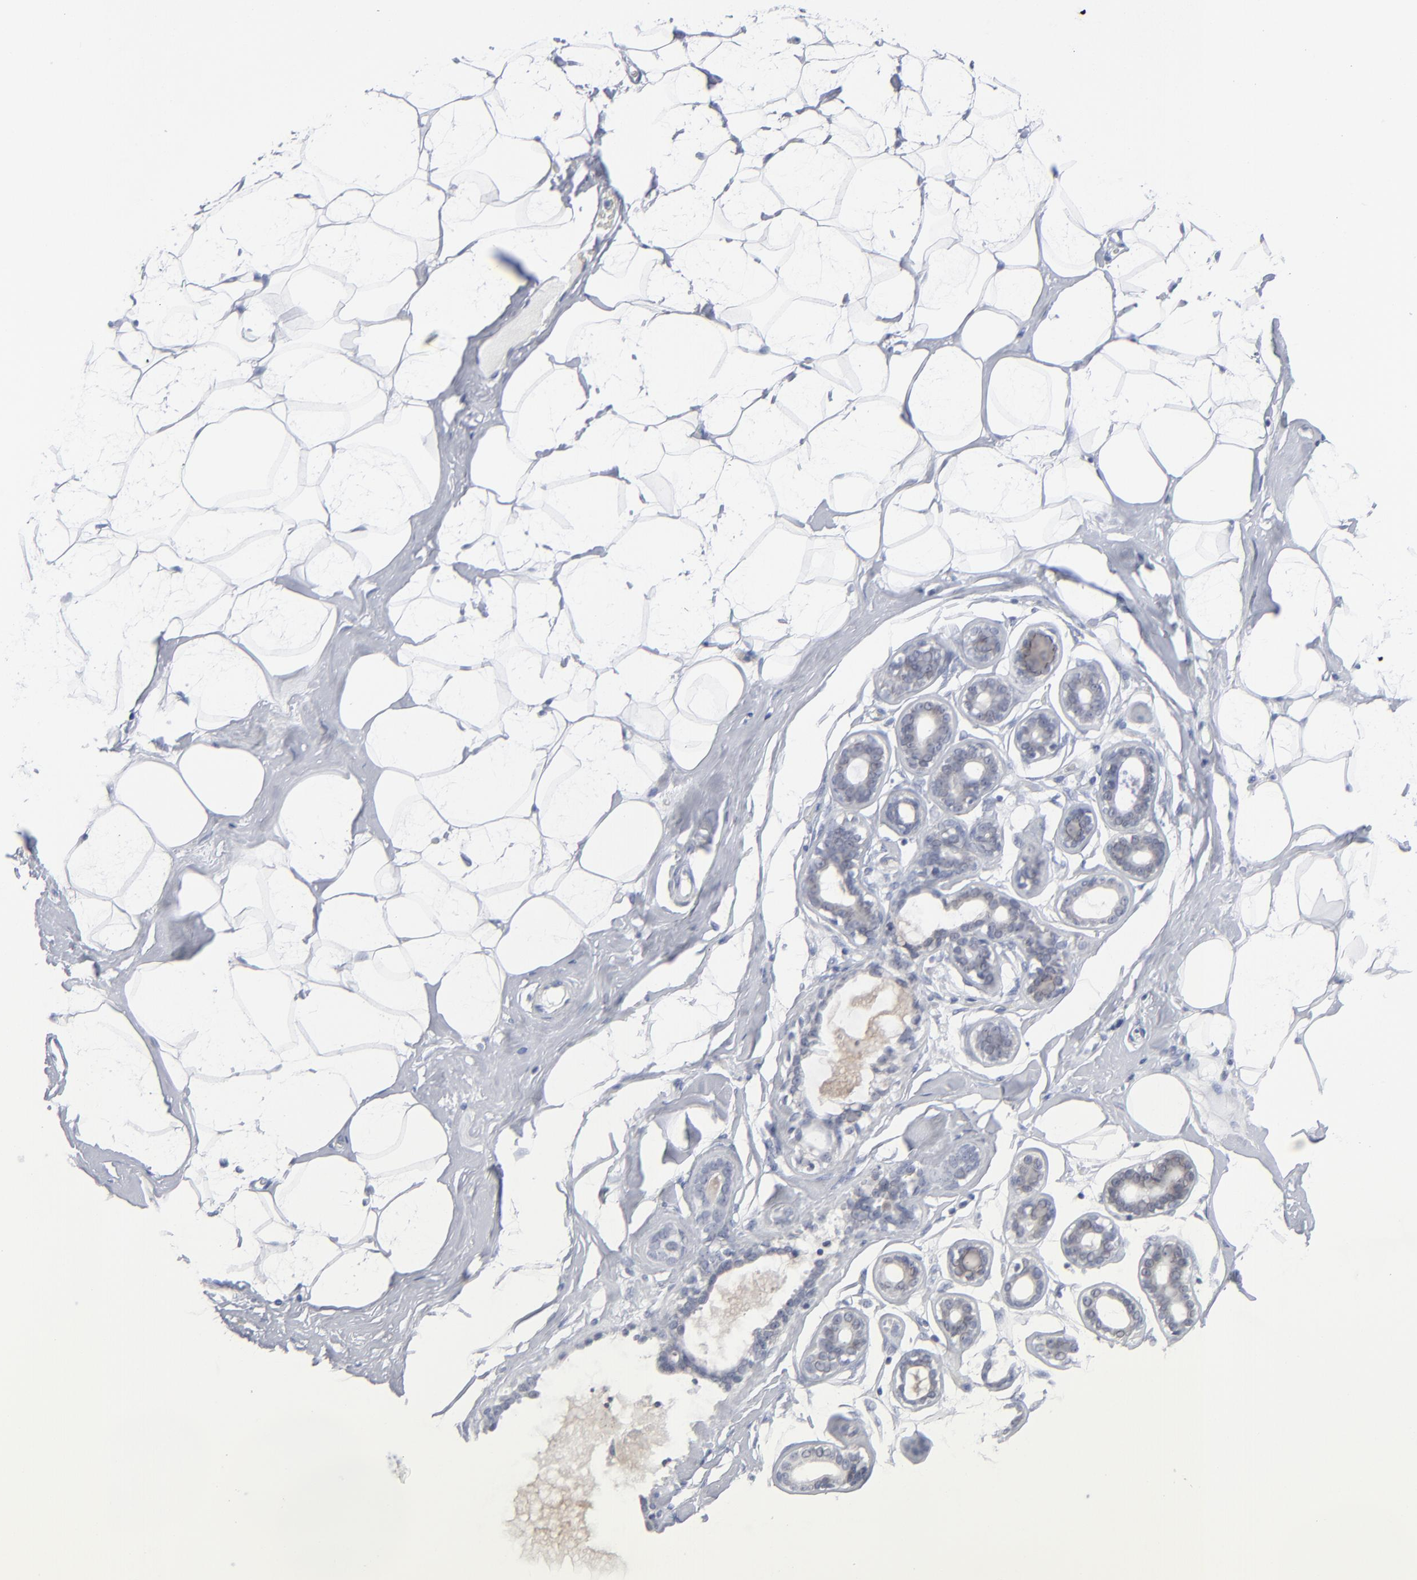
{"staining": {"intensity": "negative", "quantity": "none", "location": "none"}, "tissue": "breast", "cell_type": "Adipocytes", "image_type": "normal", "snomed": [{"axis": "morphology", "description": "Normal tissue, NOS"}, {"axis": "morphology", "description": "Fibrosis, NOS"}, {"axis": "topography", "description": "Breast"}], "caption": "This micrograph is of unremarkable breast stained with immunohistochemistry (IHC) to label a protein in brown with the nuclei are counter-stained blue. There is no staining in adipocytes.", "gene": "NUP88", "patient": {"sex": "female", "age": 39}}